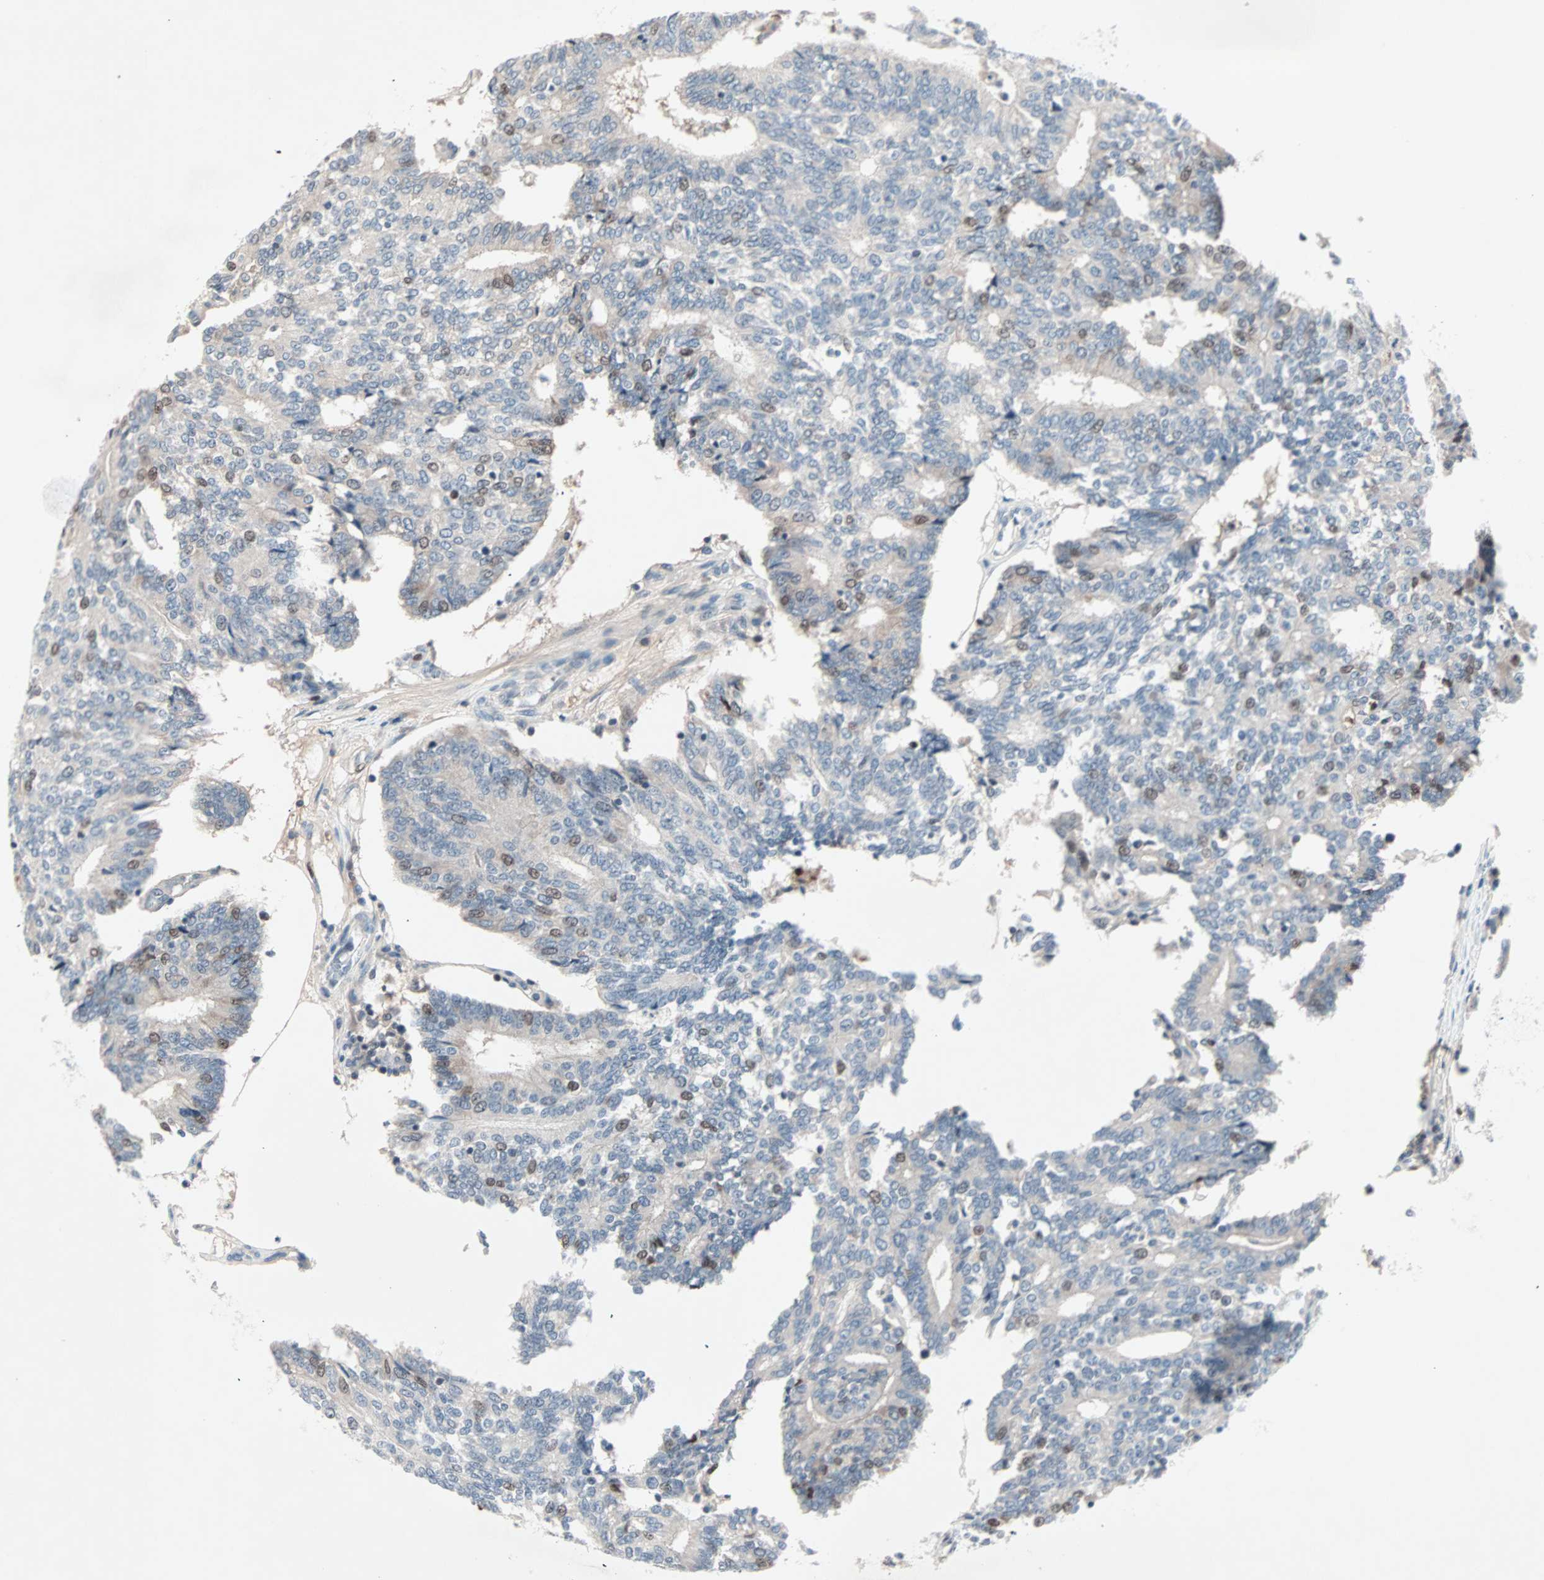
{"staining": {"intensity": "moderate", "quantity": "<25%", "location": "nuclear"}, "tissue": "prostate cancer", "cell_type": "Tumor cells", "image_type": "cancer", "snomed": [{"axis": "morphology", "description": "Adenocarcinoma, High grade"}, {"axis": "topography", "description": "Prostate"}], "caption": "Brown immunohistochemical staining in prostate cancer (adenocarcinoma (high-grade)) exhibits moderate nuclear expression in about <25% of tumor cells.", "gene": "CCNE2", "patient": {"sex": "male", "age": 55}}